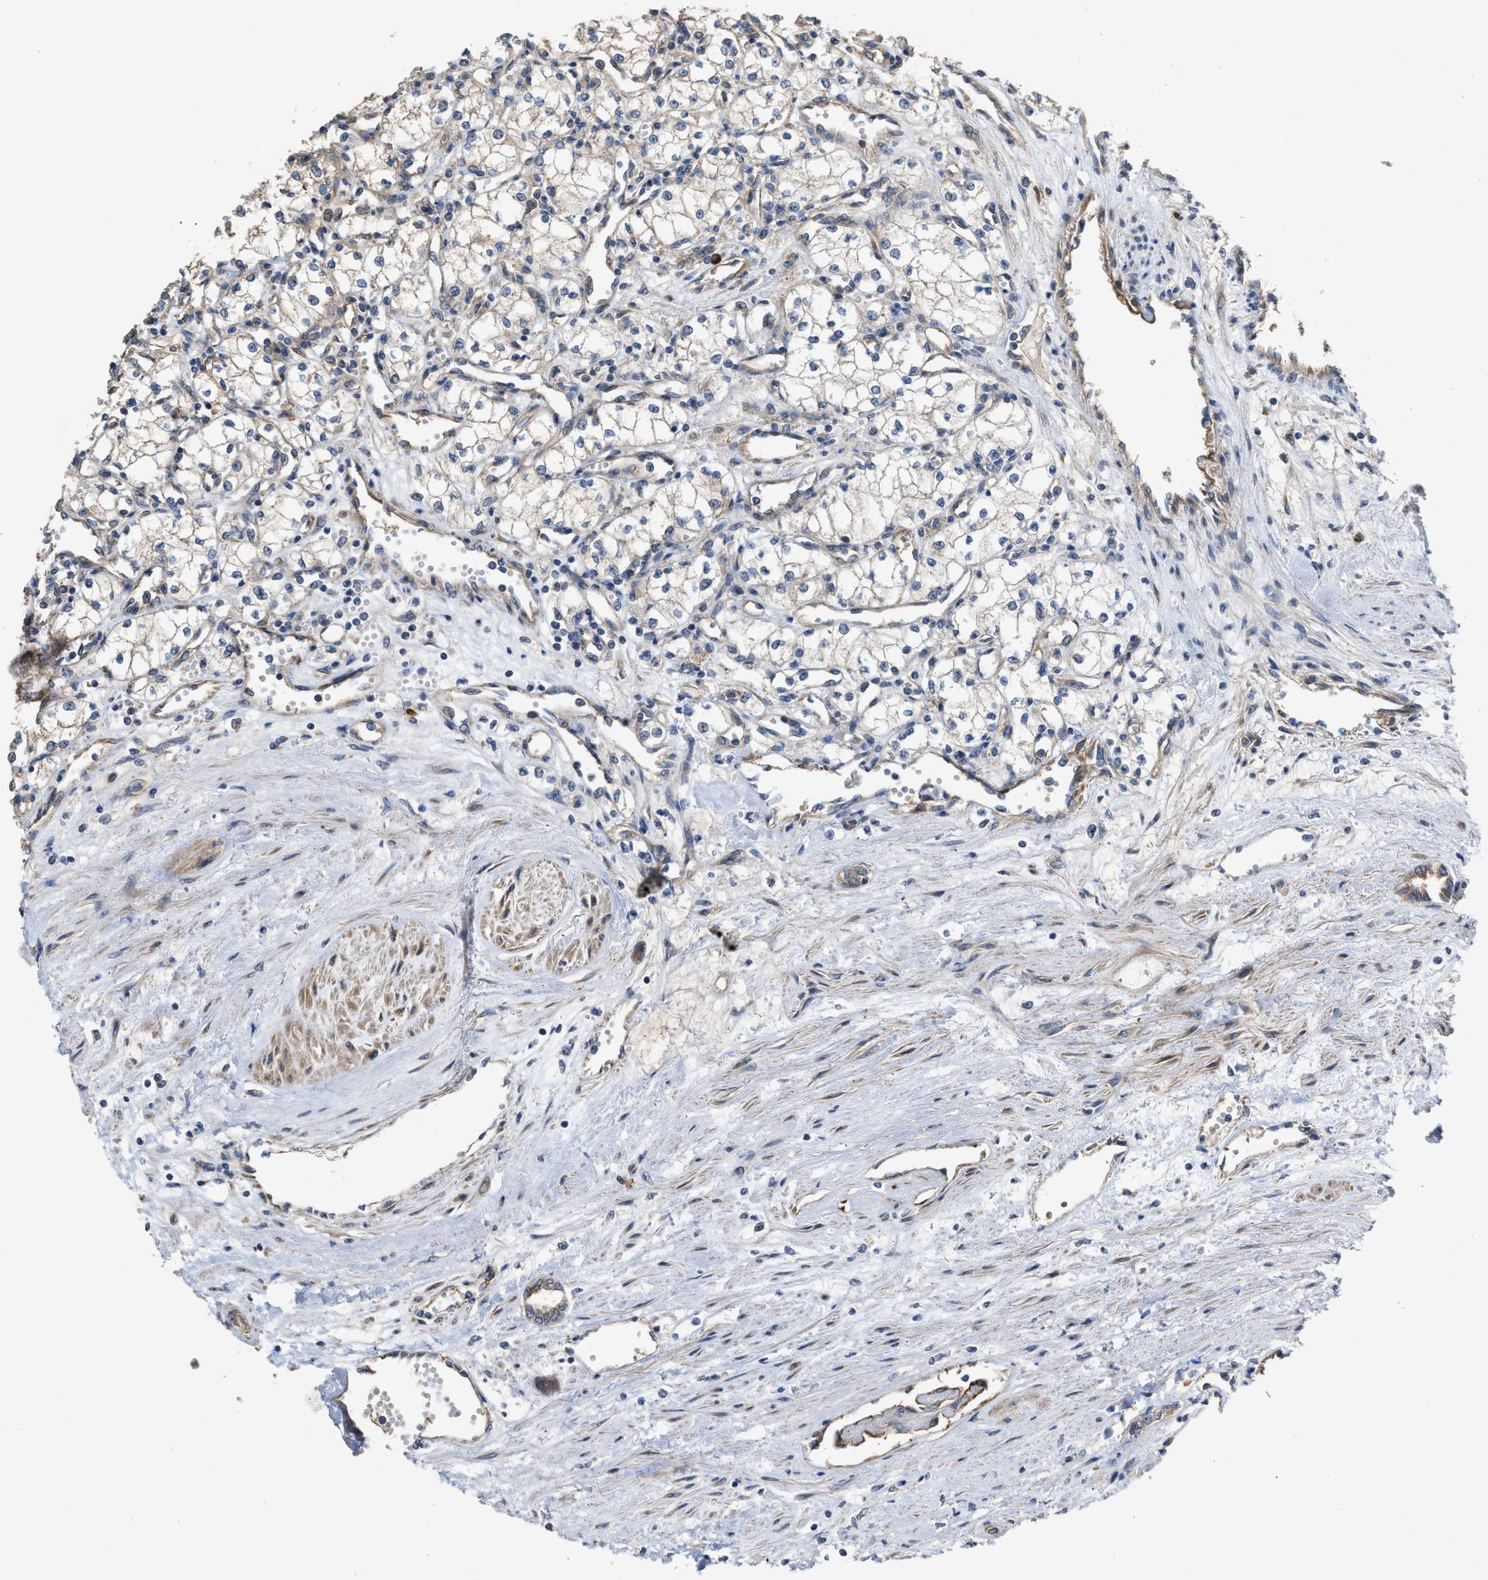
{"staining": {"intensity": "negative", "quantity": "none", "location": "none"}, "tissue": "renal cancer", "cell_type": "Tumor cells", "image_type": "cancer", "snomed": [{"axis": "morphology", "description": "Adenocarcinoma, NOS"}, {"axis": "topography", "description": "Kidney"}], "caption": "IHC image of human adenocarcinoma (renal) stained for a protein (brown), which demonstrates no staining in tumor cells.", "gene": "SLC4A11", "patient": {"sex": "male", "age": 59}}